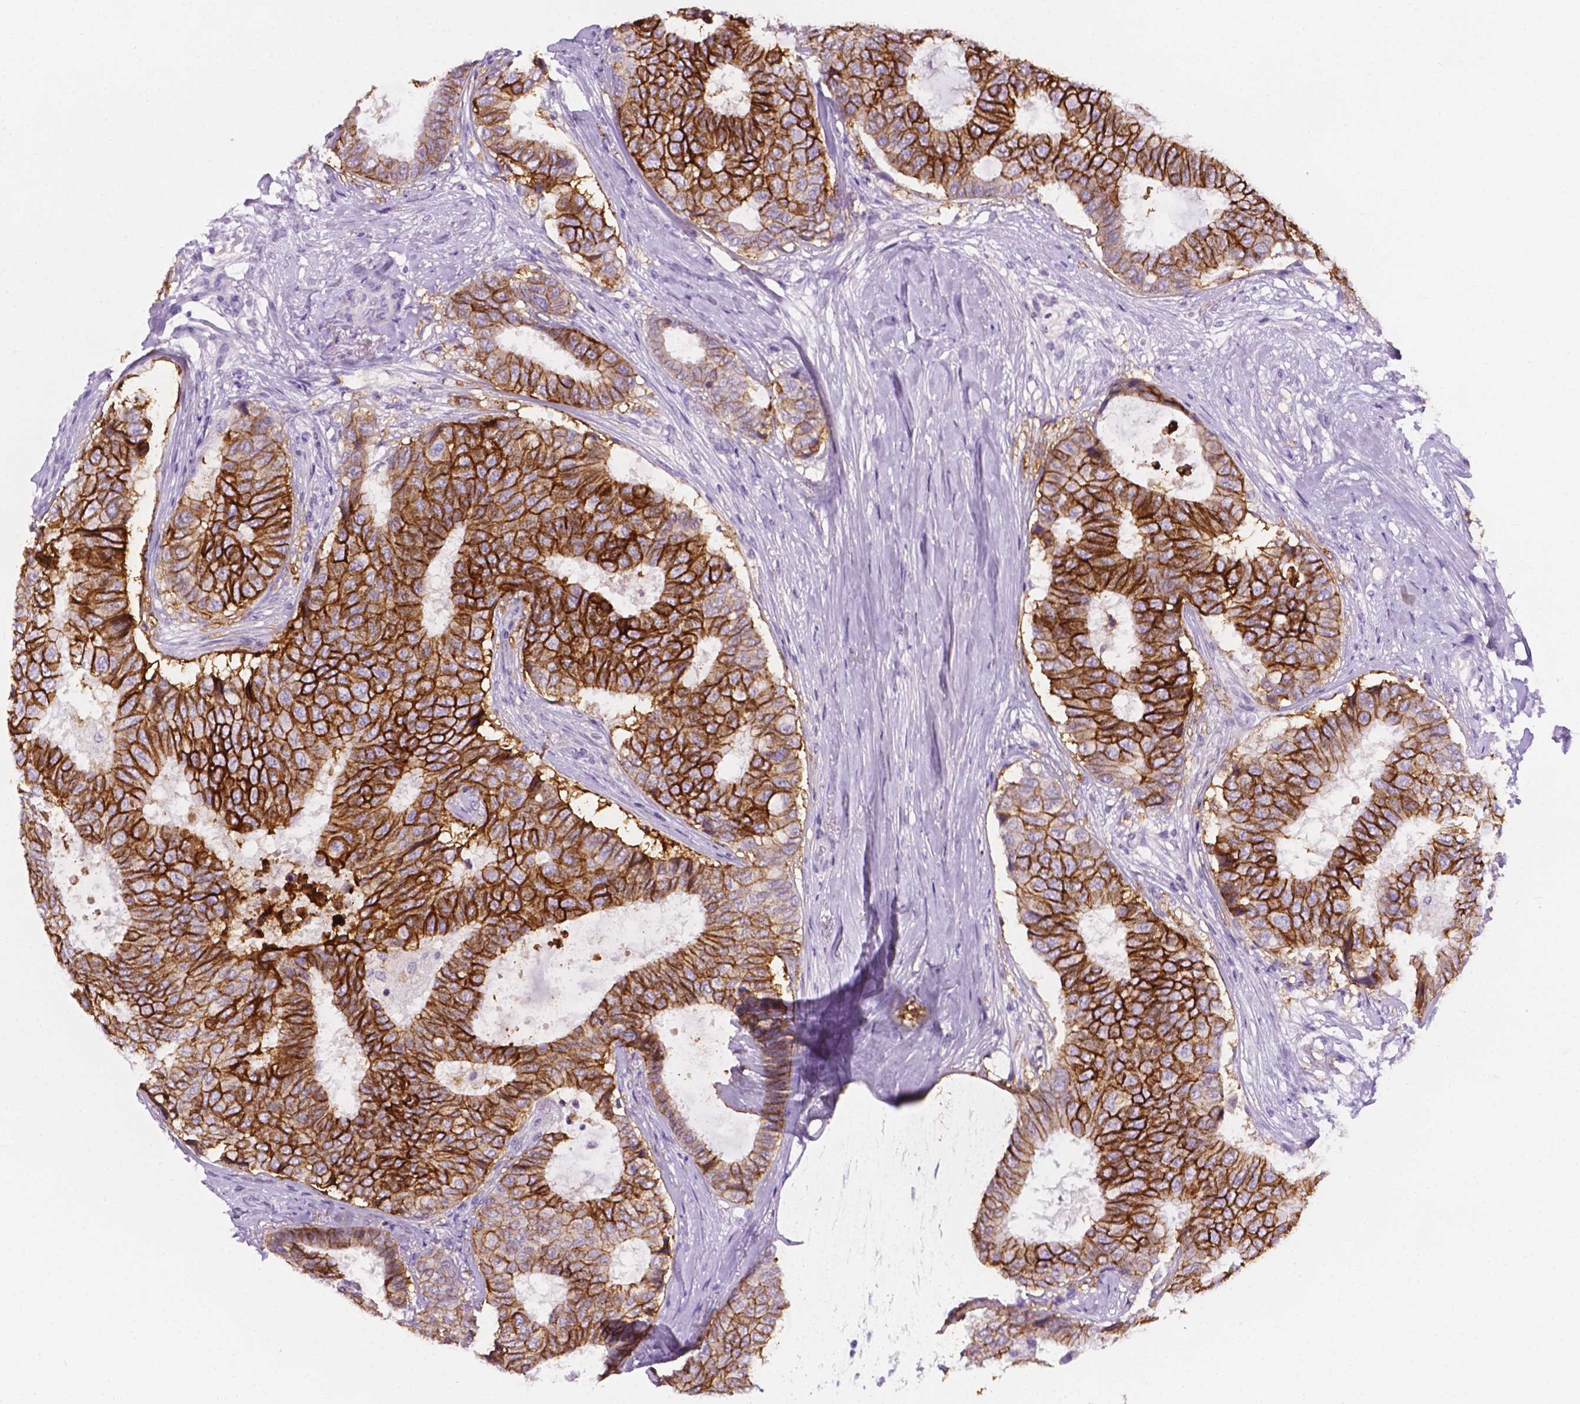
{"staining": {"intensity": "strong", "quantity": ">75%", "location": "cytoplasmic/membranous"}, "tissue": "breast cancer", "cell_type": "Tumor cells", "image_type": "cancer", "snomed": [{"axis": "morphology", "description": "Duct carcinoma"}, {"axis": "topography", "description": "Breast"}], "caption": "High-magnification brightfield microscopy of breast invasive ductal carcinoma stained with DAB (brown) and counterstained with hematoxylin (blue). tumor cells exhibit strong cytoplasmic/membranous staining is seen in about>75% of cells.", "gene": "TACSTD2", "patient": {"sex": "female", "age": 75}}